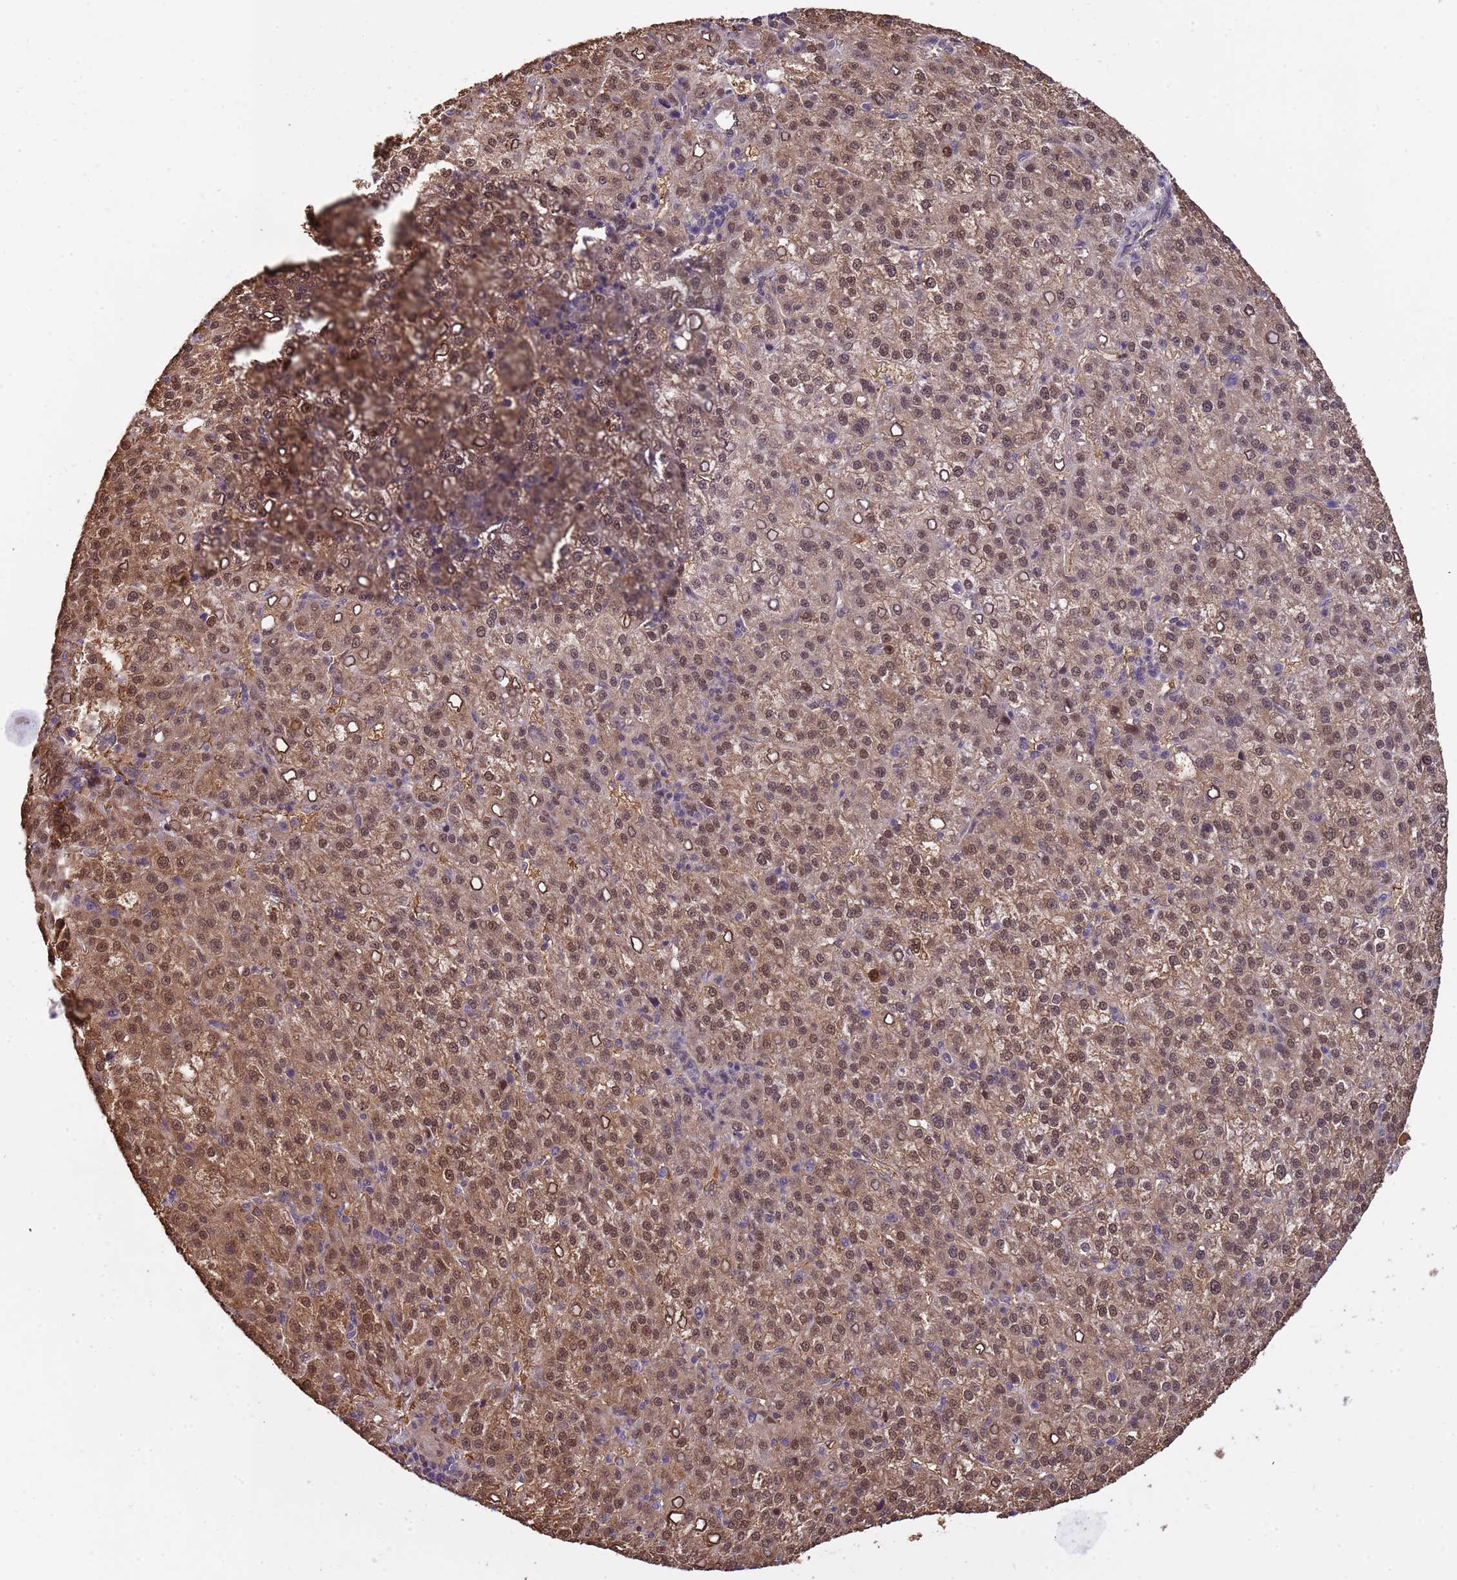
{"staining": {"intensity": "moderate", "quantity": ">75%", "location": "cytoplasmic/membranous,nuclear"}, "tissue": "liver cancer", "cell_type": "Tumor cells", "image_type": "cancer", "snomed": [{"axis": "morphology", "description": "Carcinoma, Hepatocellular, NOS"}, {"axis": "topography", "description": "Liver"}], "caption": "The histopathology image demonstrates immunohistochemical staining of liver cancer (hepatocellular carcinoma). There is moderate cytoplasmic/membranous and nuclear positivity is appreciated in about >75% of tumor cells. Using DAB (brown) and hematoxylin (blue) stains, captured at high magnification using brightfield microscopy.", "gene": "ZBTB5", "patient": {"sex": "female", "age": 58}}